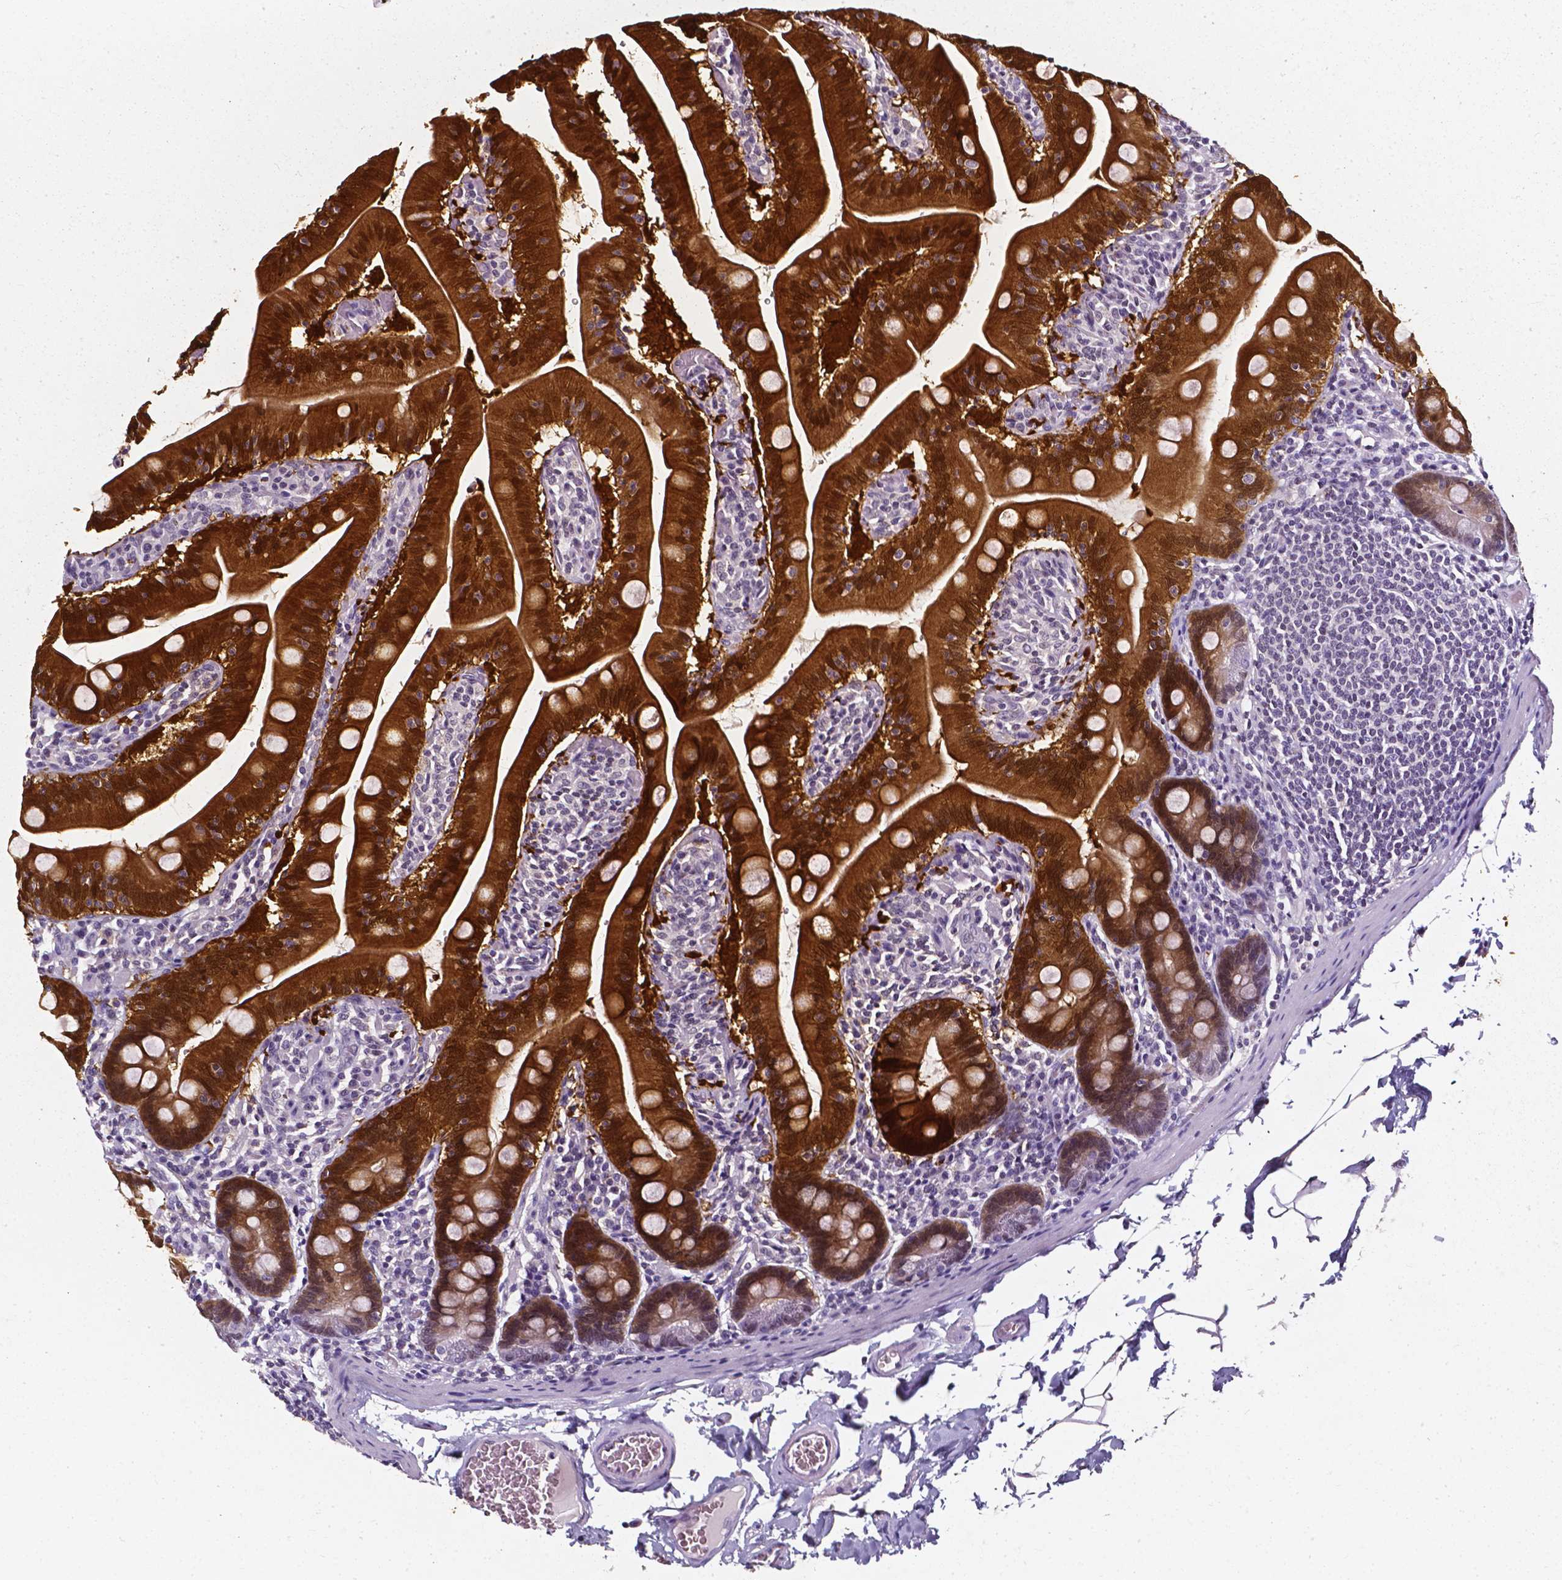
{"staining": {"intensity": "strong", "quantity": ">75%", "location": "cytoplasmic/membranous,nuclear"}, "tissue": "small intestine", "cell_type": "Glandular cells", "image_type": "normal", "snomed": [{"axis": "morphology", "description": "Normal tissue, NOS"}, {"axis": "topography", "description": "Small intestine"}], "caption": "IHC staining of normal small intestine, which demonstrates high levels of strong cytoplasmic/membranous,nuclear staining in approximately >75% of glandular cells indicating strong cytoplasmic/membranous,nuclear protein positivity. The staining was performed using DAB (brown) for protein detection and nuclei were counterstained in hematoxylin (blue).", "gene": "AKR1B10", "patient": {"sex": "male", "age": 37}}